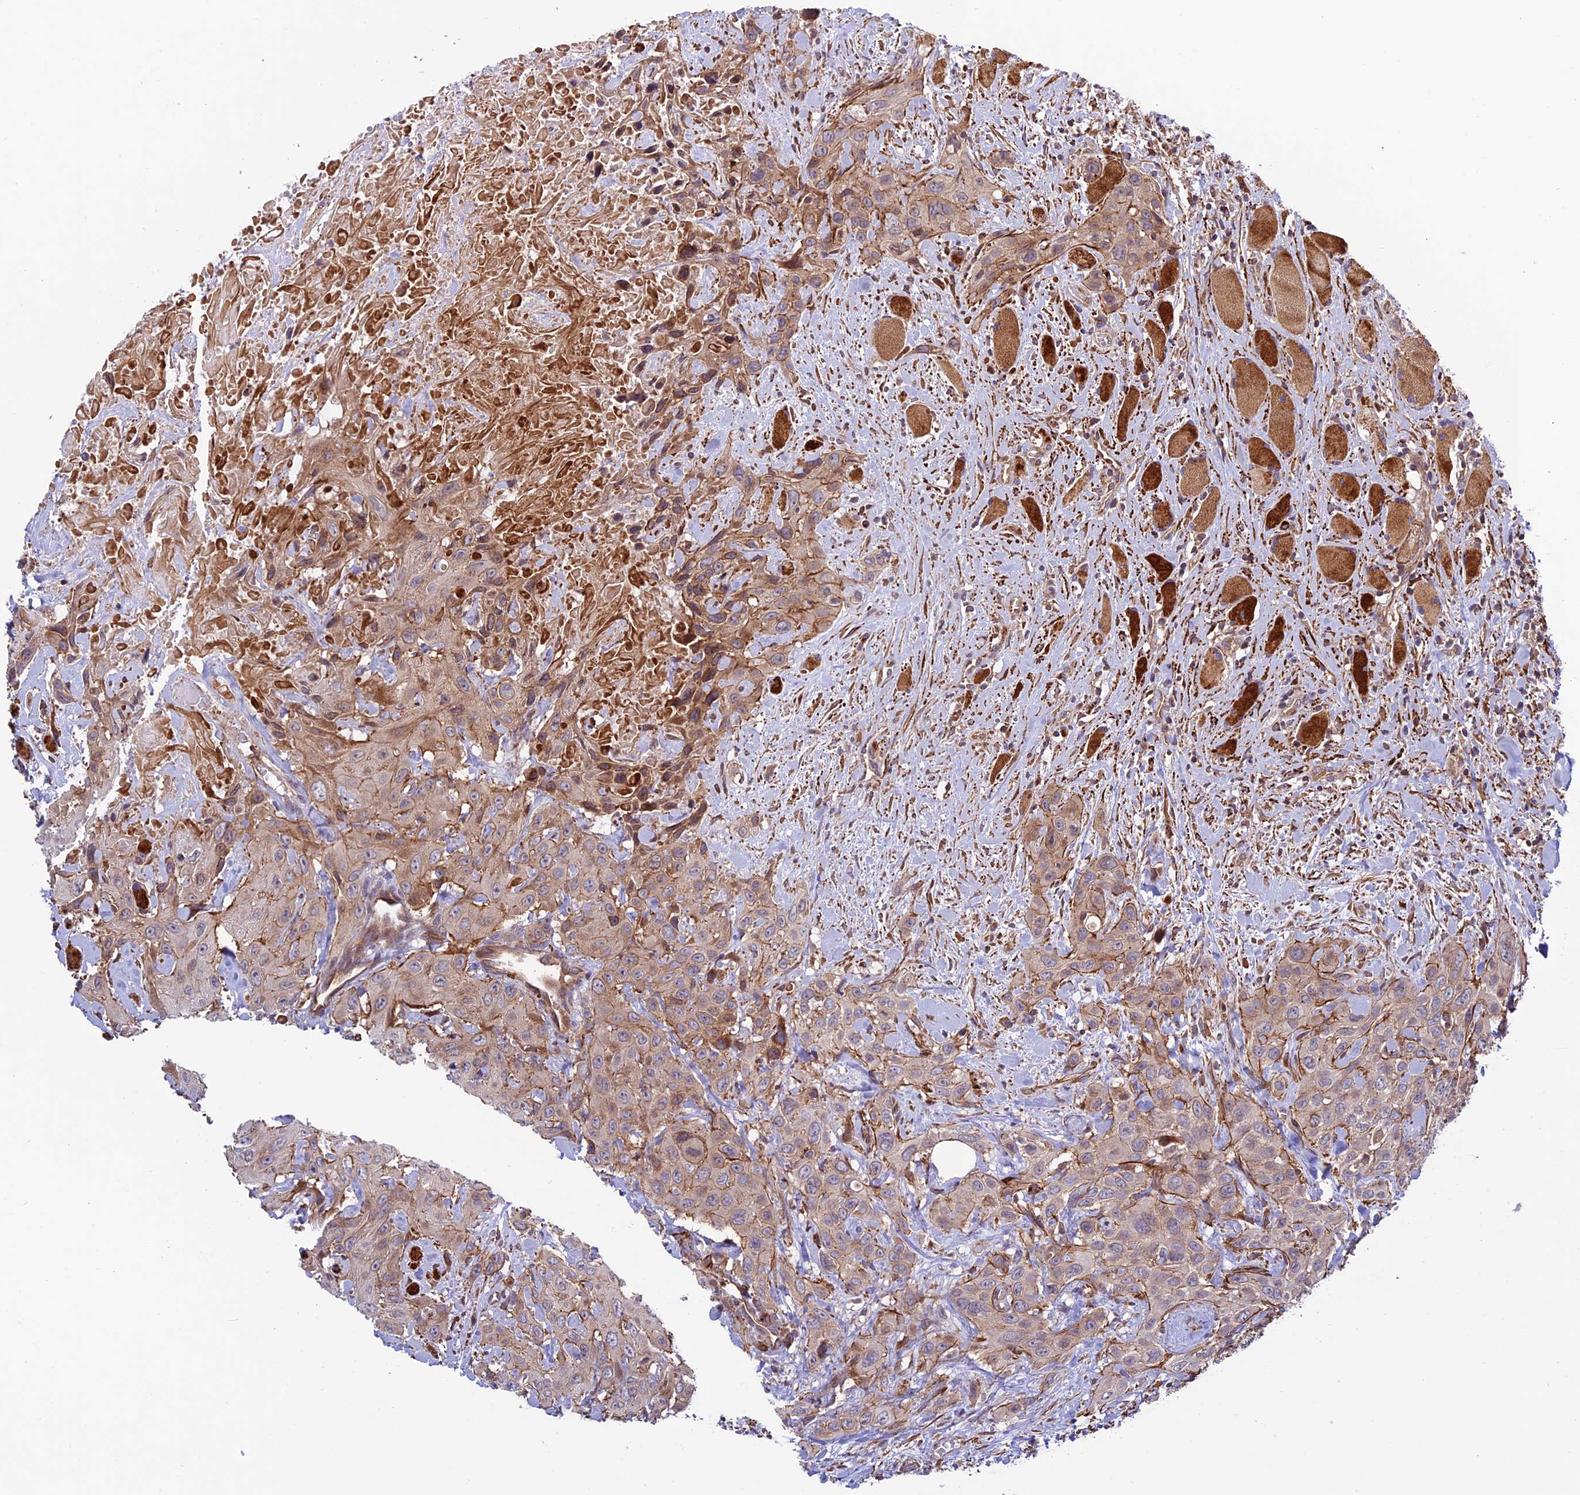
{"staining": {"intensity": "weak", "quantity": "<25%", "location": "cytoplasmic/membranous"}, "tissue": "head and neck cancer", "cell_type": "Tumor cells", "image_type": "cancer", "snomed": [{"axis": "morphology", "description": "Squamous cell carcinoma, NOS"}, {"axis": "topography", "description": "Head-Neck"}], "caption": "Immunohistochemistry of human head and neck cancer (squamous cell carcinoma) displays no staining in tumor cells.", "gene": "TNIP3", "patient": {"sex": "male", "age": 81}}